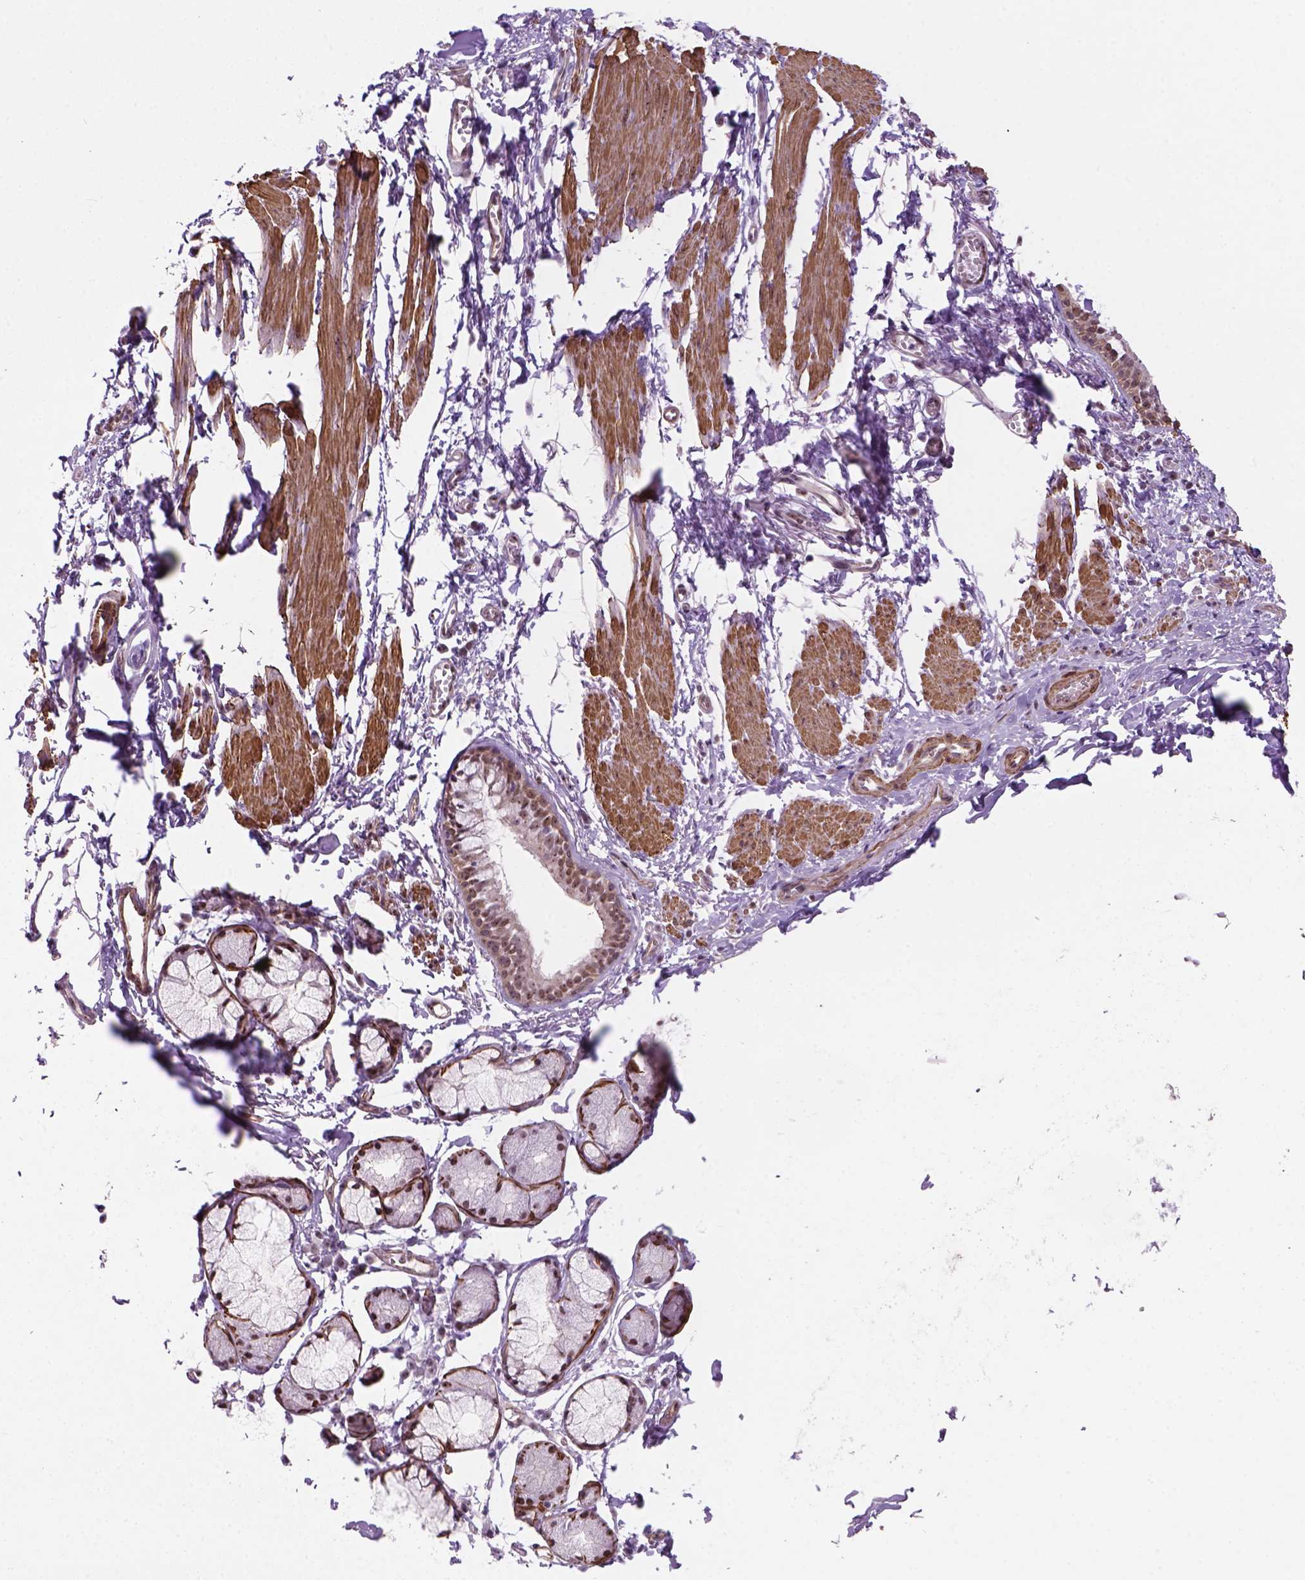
{"staining": {"intensity": "moderate", "quantity": ">75%", "location": "nuclear"}, "tissue": "bronchus", "cell_type": "Respiratory epithelial cells", "image_type": "normal", "snomed": [{"axis": "morphology", "description": "Normal tissue, NOS"}, {"axis": "topography", "description": "Bronchus"}], "caption": "Respiratory epithelial cells display medium levels of moderate nuclear positivity in about >75% of cells in normal human bronchus. (Stains: DAB in brown, nuclei in blue, Microscopy: brightfield microscopy at high magnification).", "gene": "RRS1", "patient": {"sex": "female", "age": 59}}